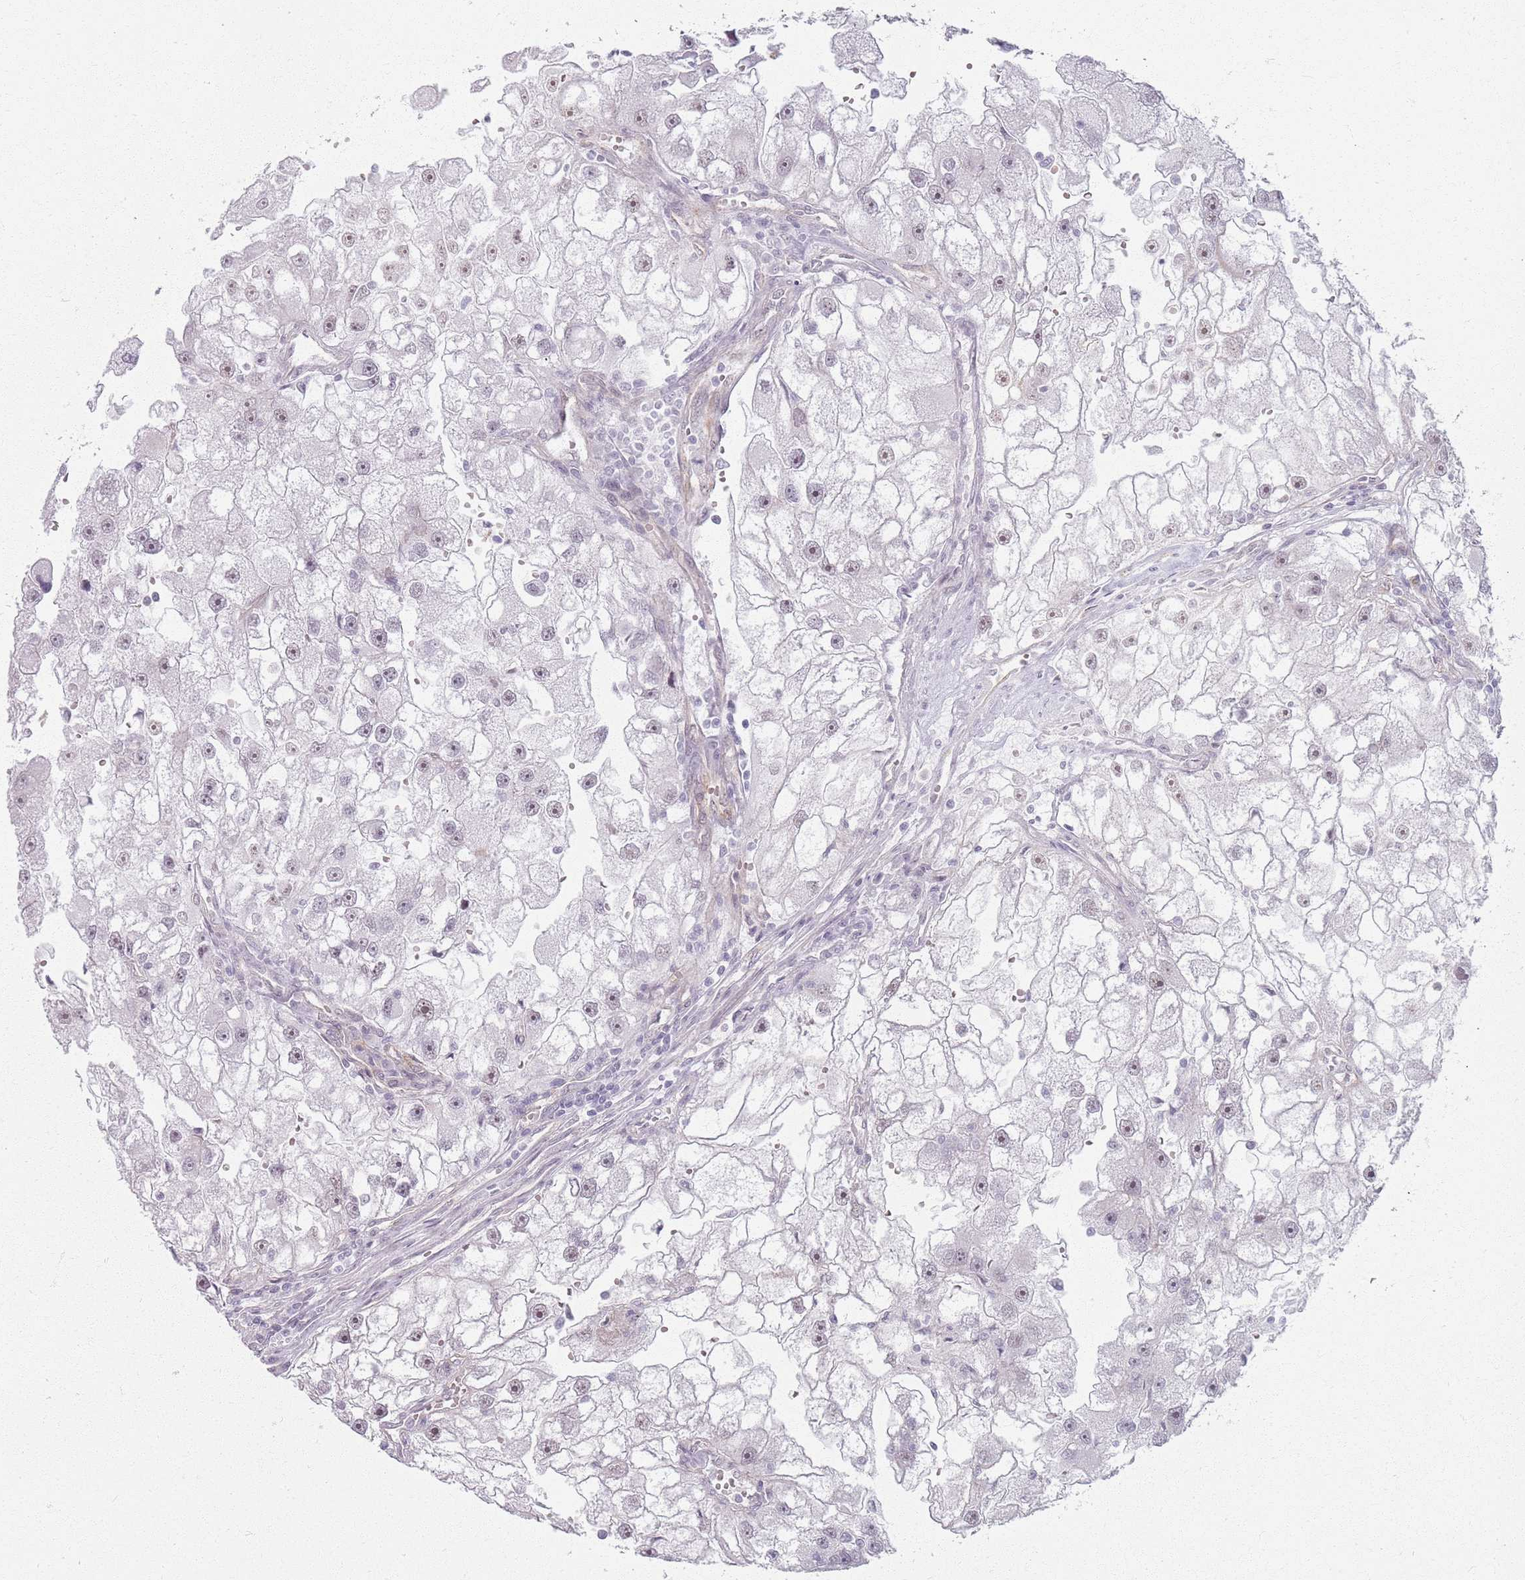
{"staining": {"intensity": "negative", "quantity": "none", "location": "none"}, "tissue": "renal cancer", "cell_type": "Tumor cells", "image_type": "cancer", "snomed": [{"axis": "morphology", "description": "Adenocarcinoma, NOS"}, {"axis": "topography", "description": "Kidney"}], "caption": "The photomicrograph exhibits no staining of tumor cells in adenocarcinoma (renal).", "gene": "KCNA5", "patient": {"sex": "male", "age": 63}}